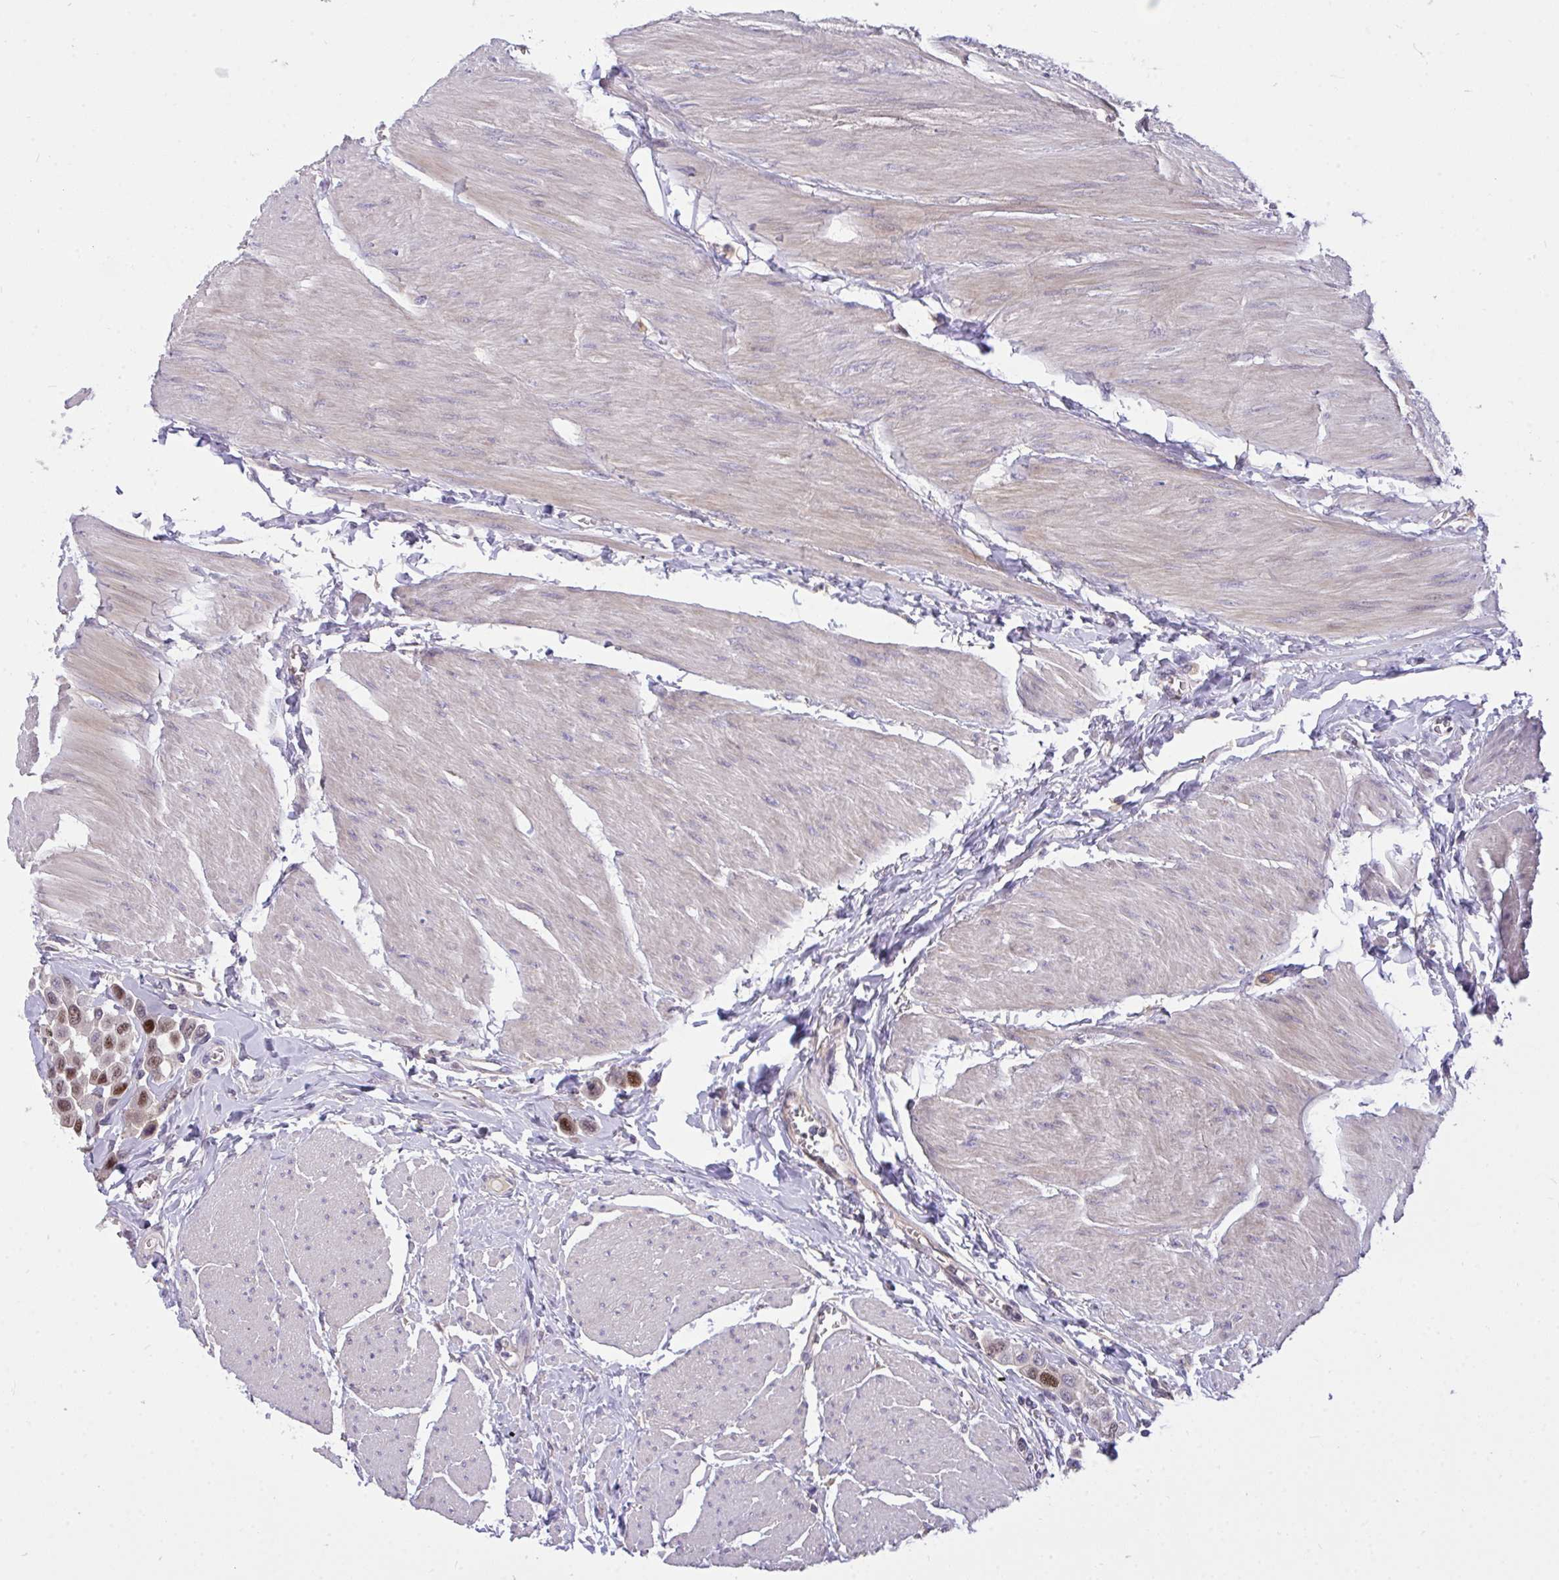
{"staining": {"intensity": "moderate", "quantity": ">75%", "location": "nuclear"}, "tissue": "urothelial cancer", "cell_type": "Tumor cells", "image_type": "cancer", "snomed": [{"axis": "morphology", "description": "Urothelial carcinoma, High grade"}, {"axis": "topography", "description": "Urinary bladder"}], "caption": "Moderate nuclear positivity is present in approximately >75% of tumor cells in high-grade urothelial carcinoma. The staining was performed using DAB, with brown indicating positive protein expression. Nuclei are stained blue with hematoxylin.", "gene": "C19orf54", "patient": {"sex": "male", "age": 50}}